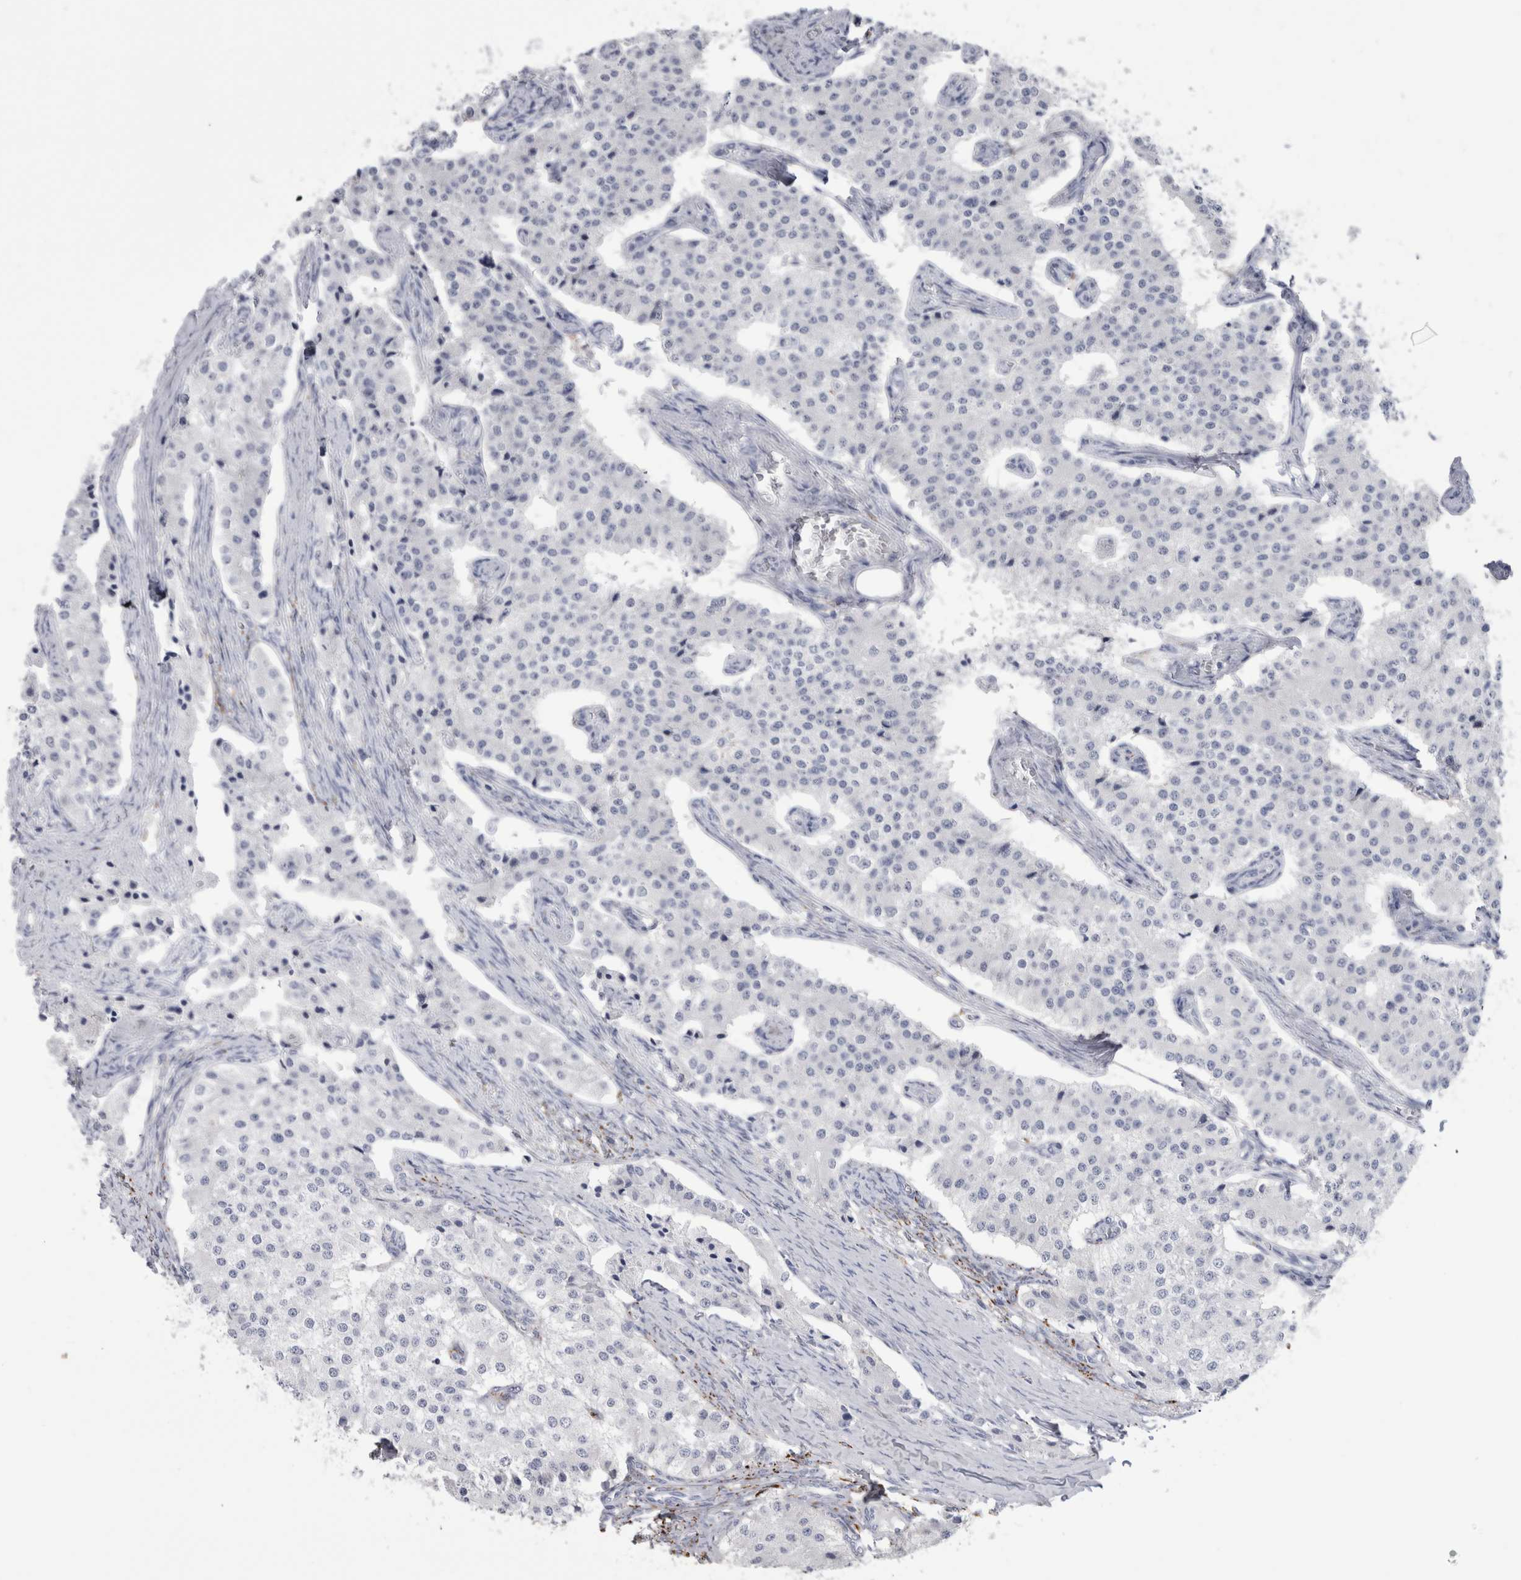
{"staining": {"intensity": "weak", "quantity": "<25%", "location": "cytoplasmic/membranous"}, "tissue": "carcinoid", "cell_type": "Tumor cells", "image_type": "cancer", "snomed": [{"axis": "morphology", "description": "Carcinoid, malignant, NOS"}, {"axis": "topography", "description": "Colon"}], "caption": "This histopathology image is of carcinoid stained with immunohistochemistry to label a protein in brown with the nuclei are counter-stained blue. There is no staining in tumor cells.", "gene": "GATM", "patient": {"sex": "female", "age": 52}}